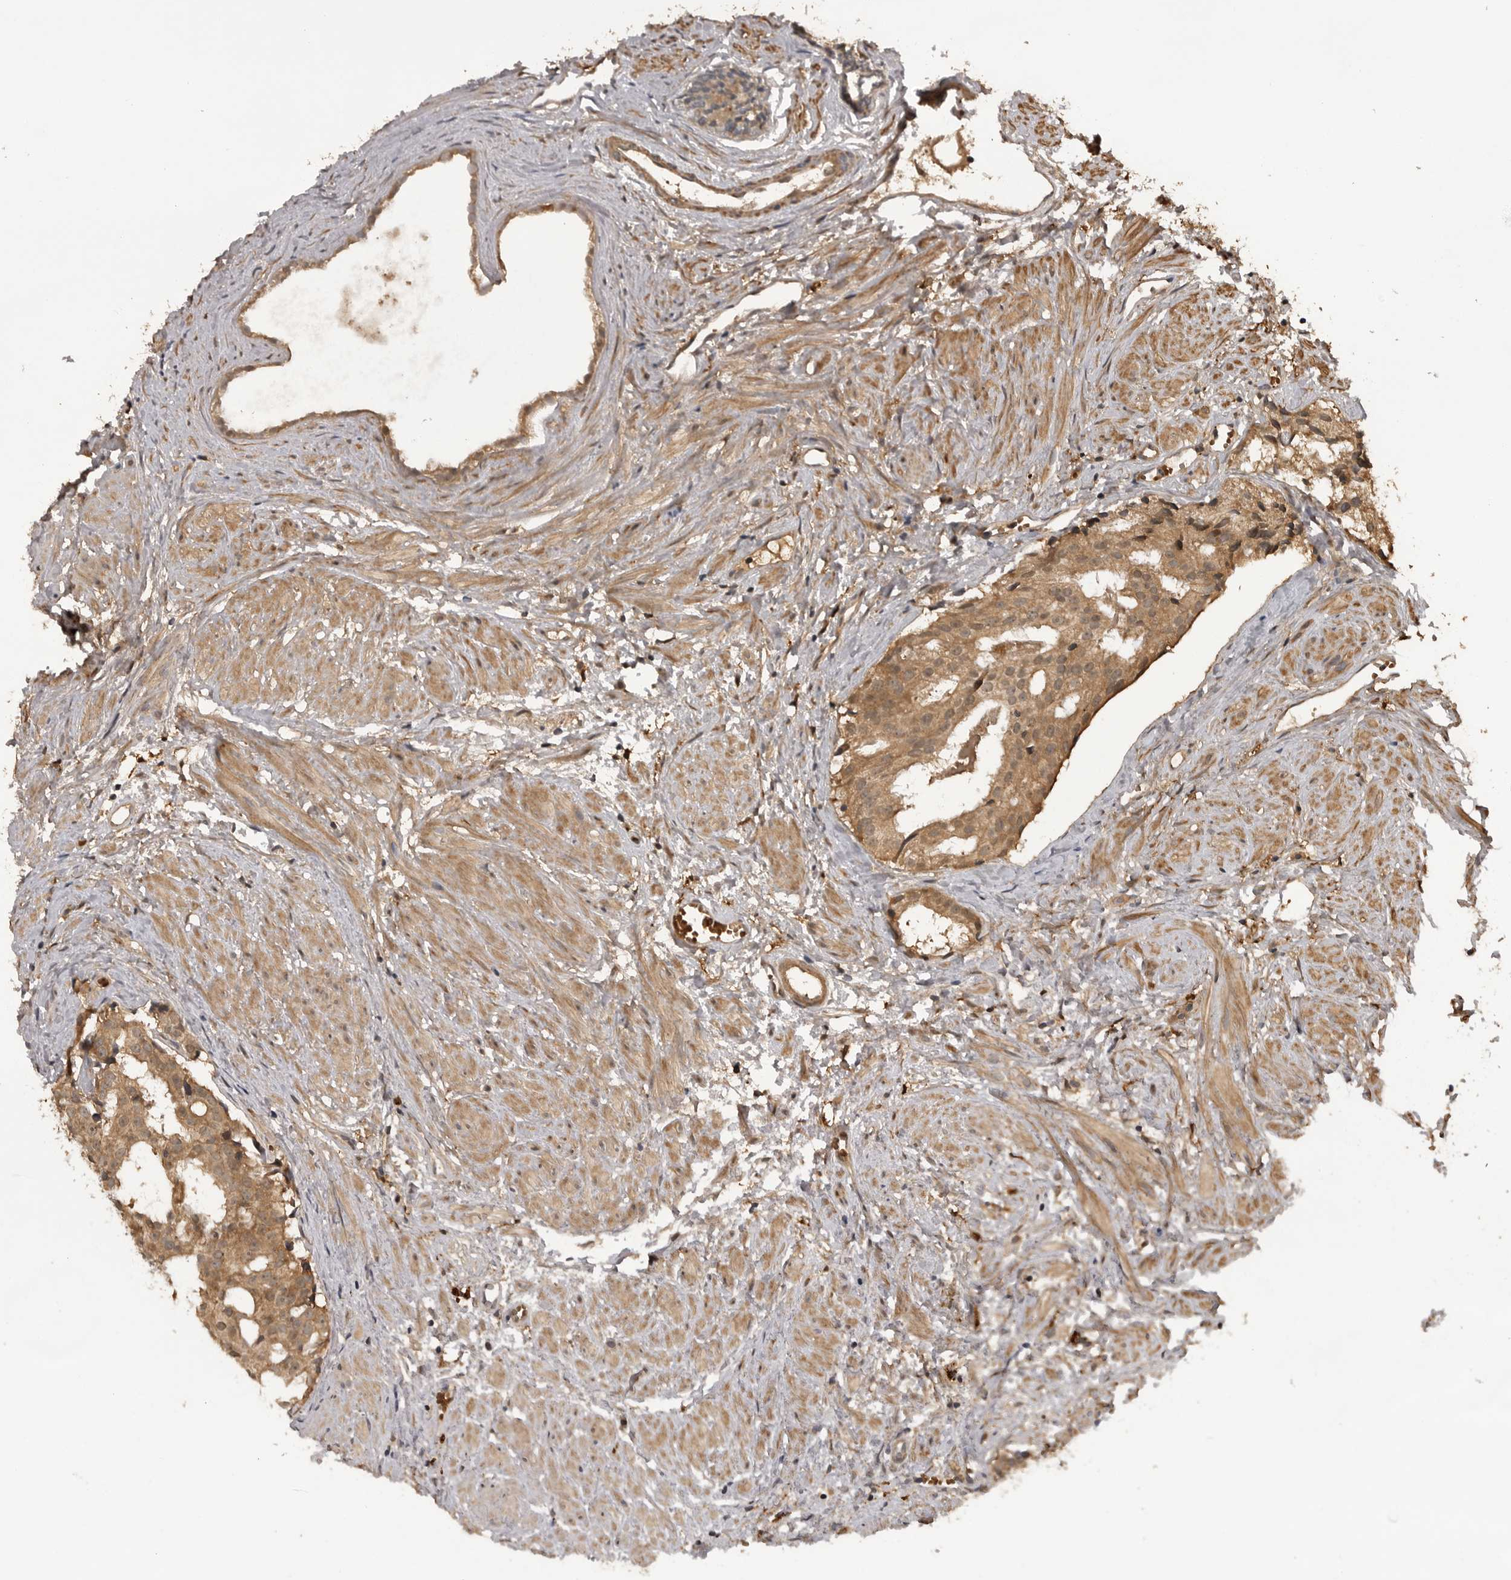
{"staining": {"intensity": "moderate", "quantity": ">75%", "location": "cytoplasmic/membranous"}, "tissue": "prostate cancer", "cell_type": "Tumor cells", "image_type": "cancer", "snomed": [{"axis": "morphology", "description": "Adenocarcinoma, Low grade"}, {"axis": "topography", "description": "Prostate"}], "caption": "This is an image of IHC staining of prostate low-grade adenocarcinoma, which shows moderate staining in the cytoplasmic/membranous of tumor cells.", "gene": "AKAP7", "patient": {"sex": "male", "age": 88}}